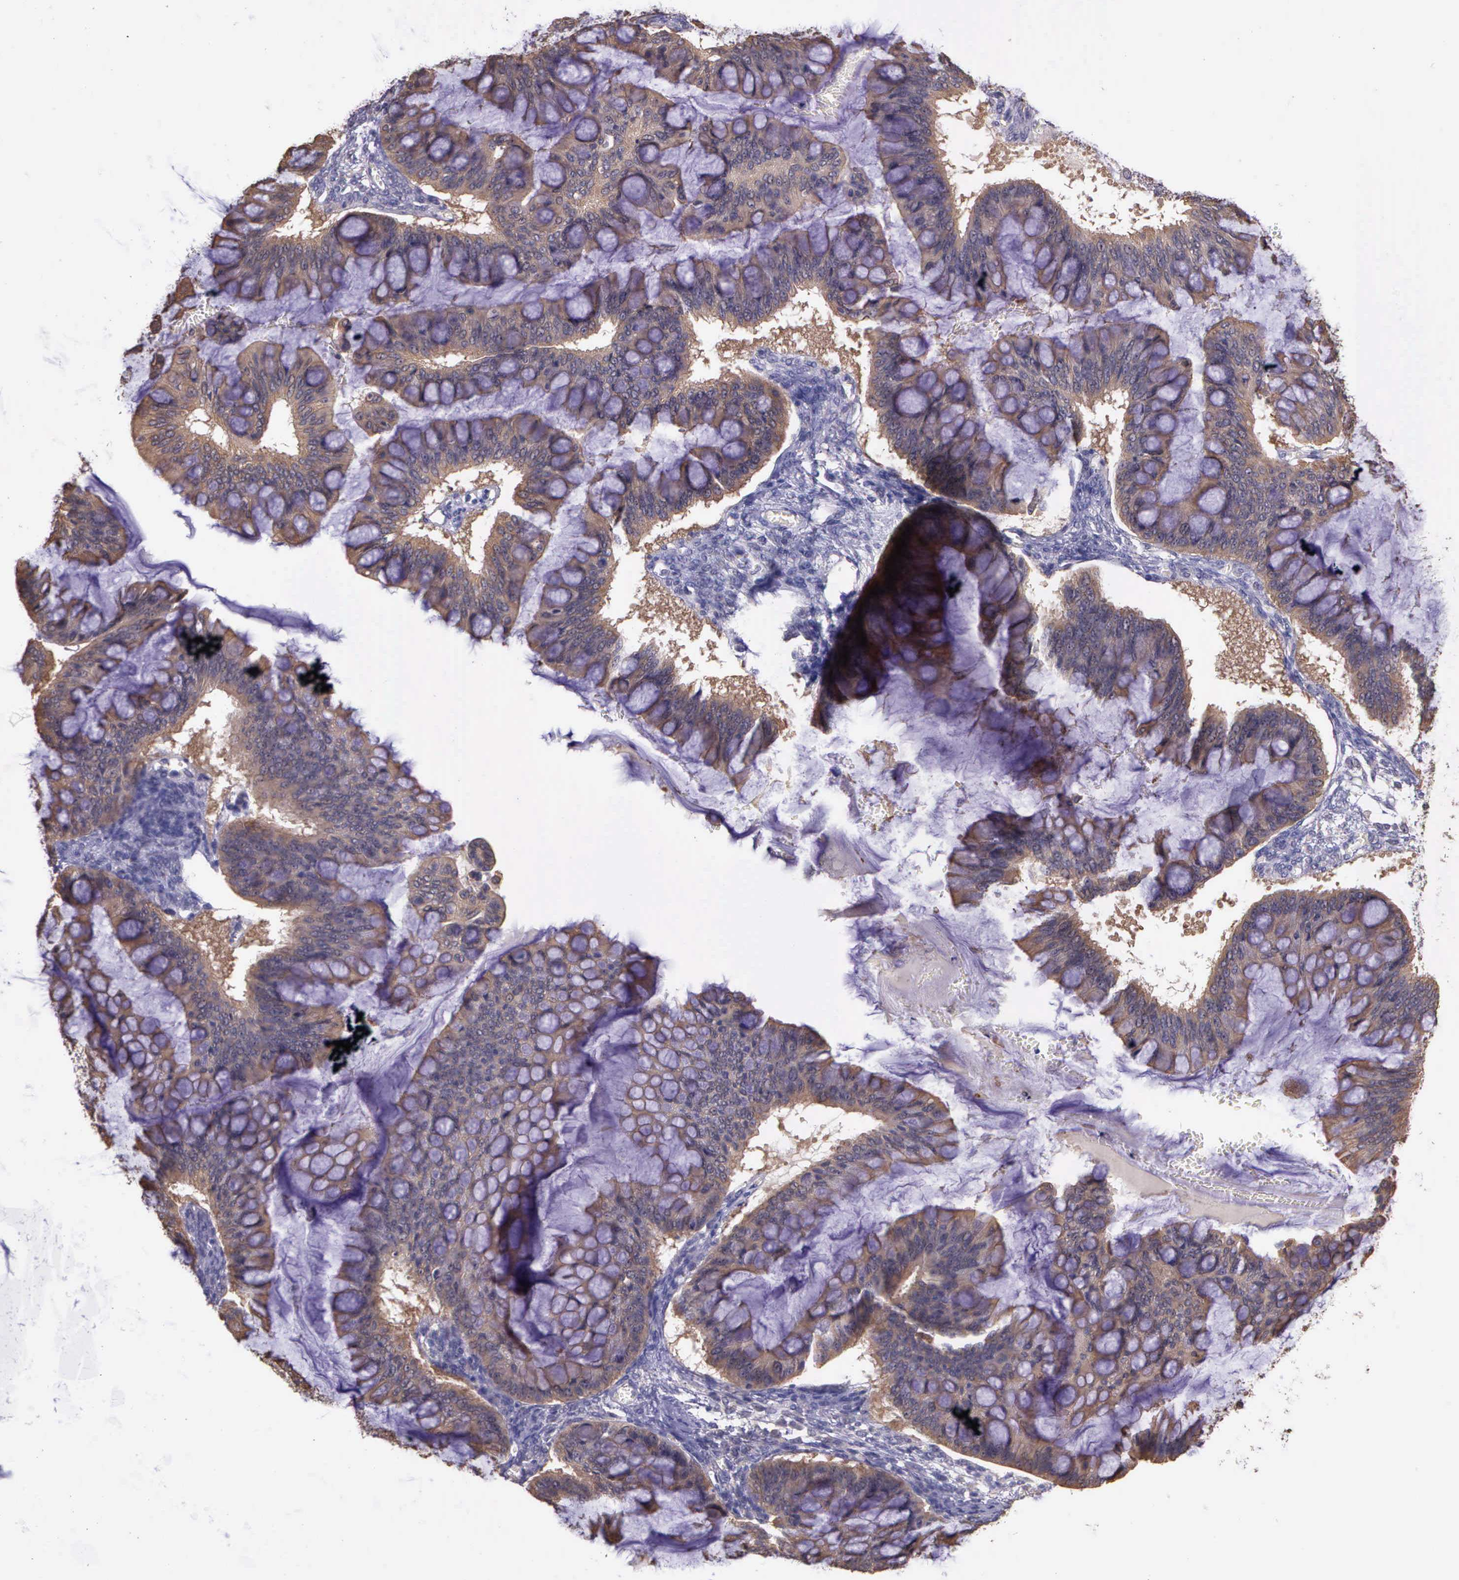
{"staining": {"intensity": "weak", "quantity": ">75%", "location": "cytoplasmic/membranous"}, "tissue": "ovarian cancer", "cell_type": "Tumor cells", "image_type": "cancer", "snomed": [{"axis": "morphology", "description": "Cystadenocarcinoma, mucinous, NOS"}, {"axis": "topography", "description": "Ovary"}], "caption": "There is low levels of weak cytoplasmic/membranous expression in tumor cells of ovarian cancer (mucinous cystadenocarcinoma), as demonstrated by immunohistochemical staining (brown color).", "gene": "IGBP1", "patient": {"sex": "female", "age": 73}}